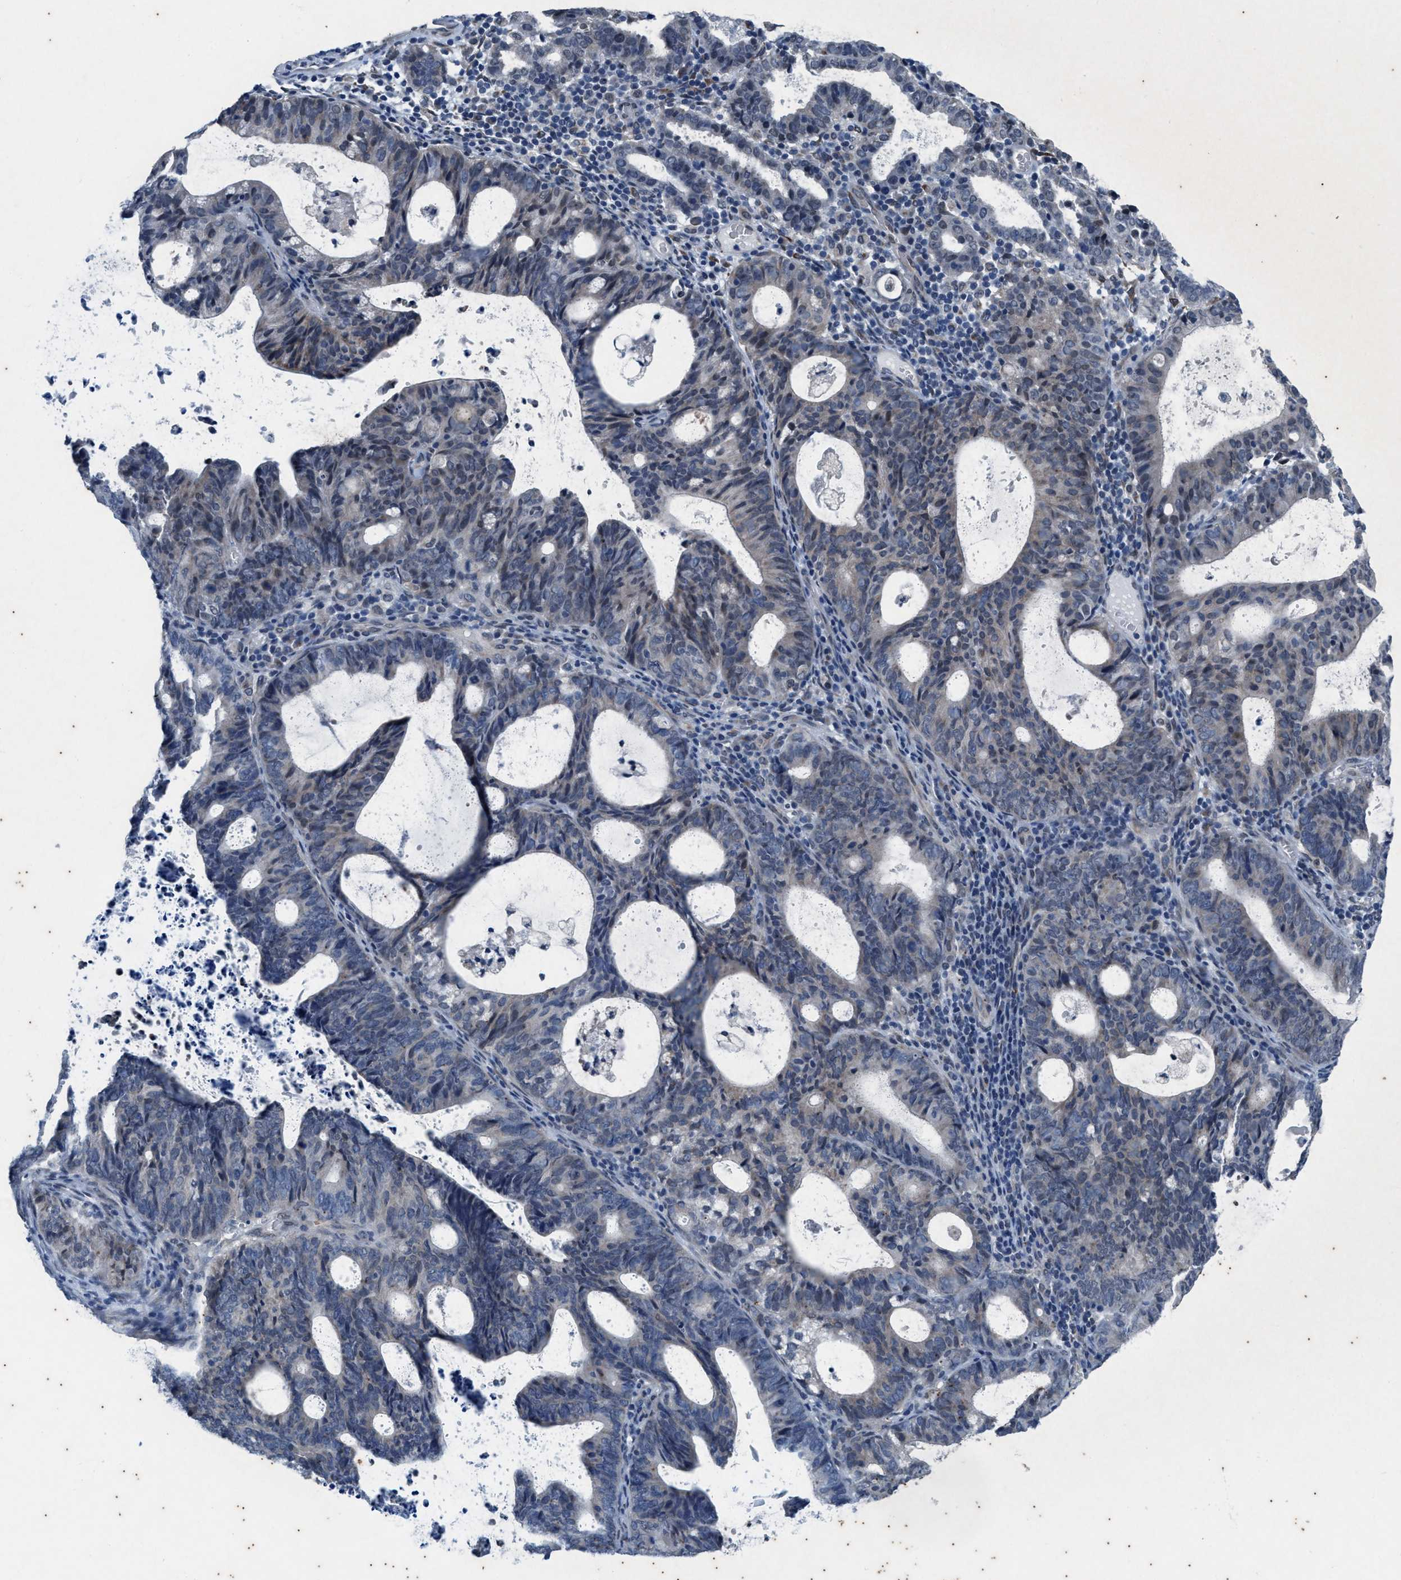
{"staining": {"intensity": "negative", "quantity": "none", "location": "none"}, "tissue": "endometrial cancer", "cell_type": "Tumor cells", "image_type": "cancer", "snomed": [{"axis": "morphology", "description": "Adenocarcinoma, NOS"}, {"axis": "topography", "description": "Uterus"}], "caption": "Micrograph shows no protein staining in tumor cells of endometrial cancer (adenocarcinoma) tissue.", "gene": "KIF24", "patient": {"sex": "female", "age": 83}}